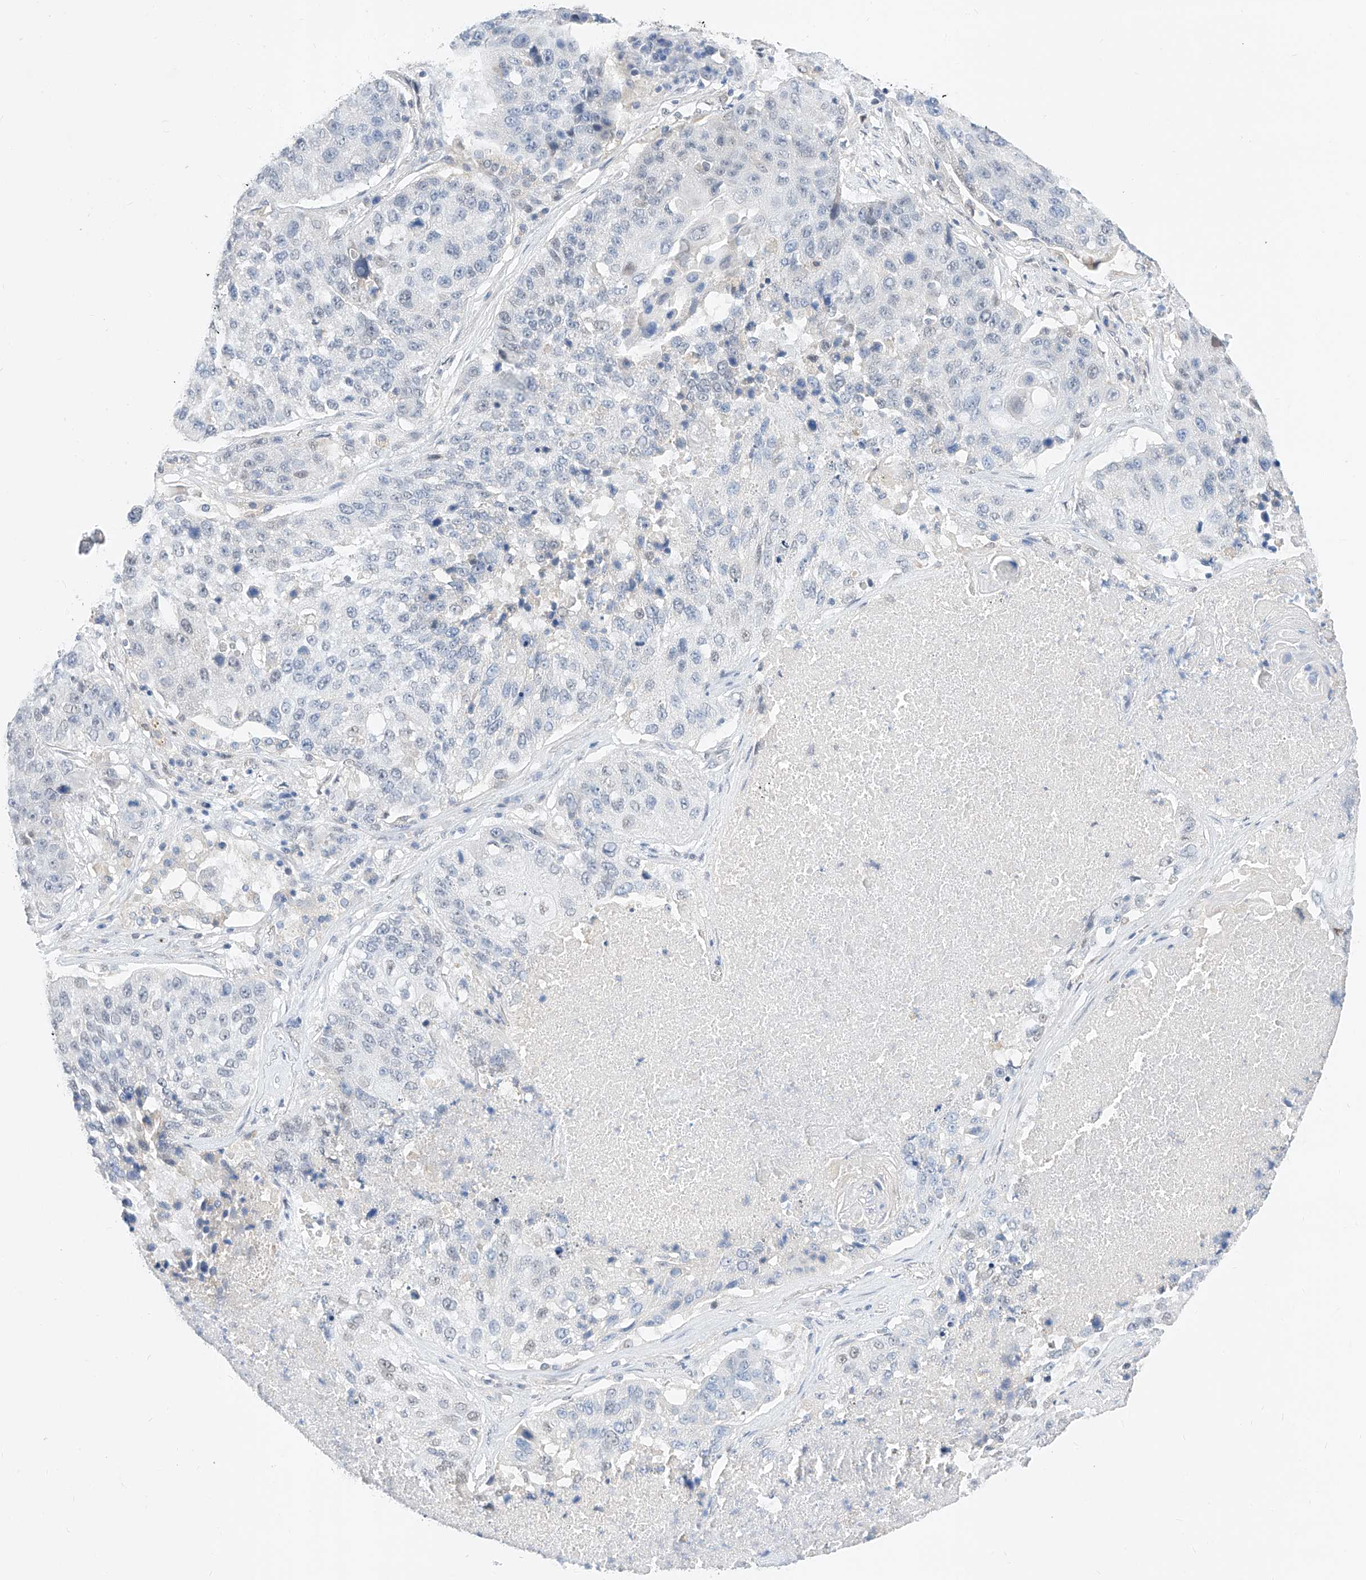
{"staining": {"intensity": "negative", "quantity": "none", "location": "none"}, "tissue": "lung cancer", "cell_type": "Tumor cells", "image_type": "cancer", "snomed": [{"axis": "morphology", "description": "Squamous cell carcinoma, NOS"}, {"axis": "topography", "description": "Lung"}], "caption": "DAB (3,3'-diaminobenzidine) immunohistochemical staining of lung cancer displays no significant expression in tumor cells.", "gene": "KCNJ1", "patient": {"sex": "male", "age": 61}}